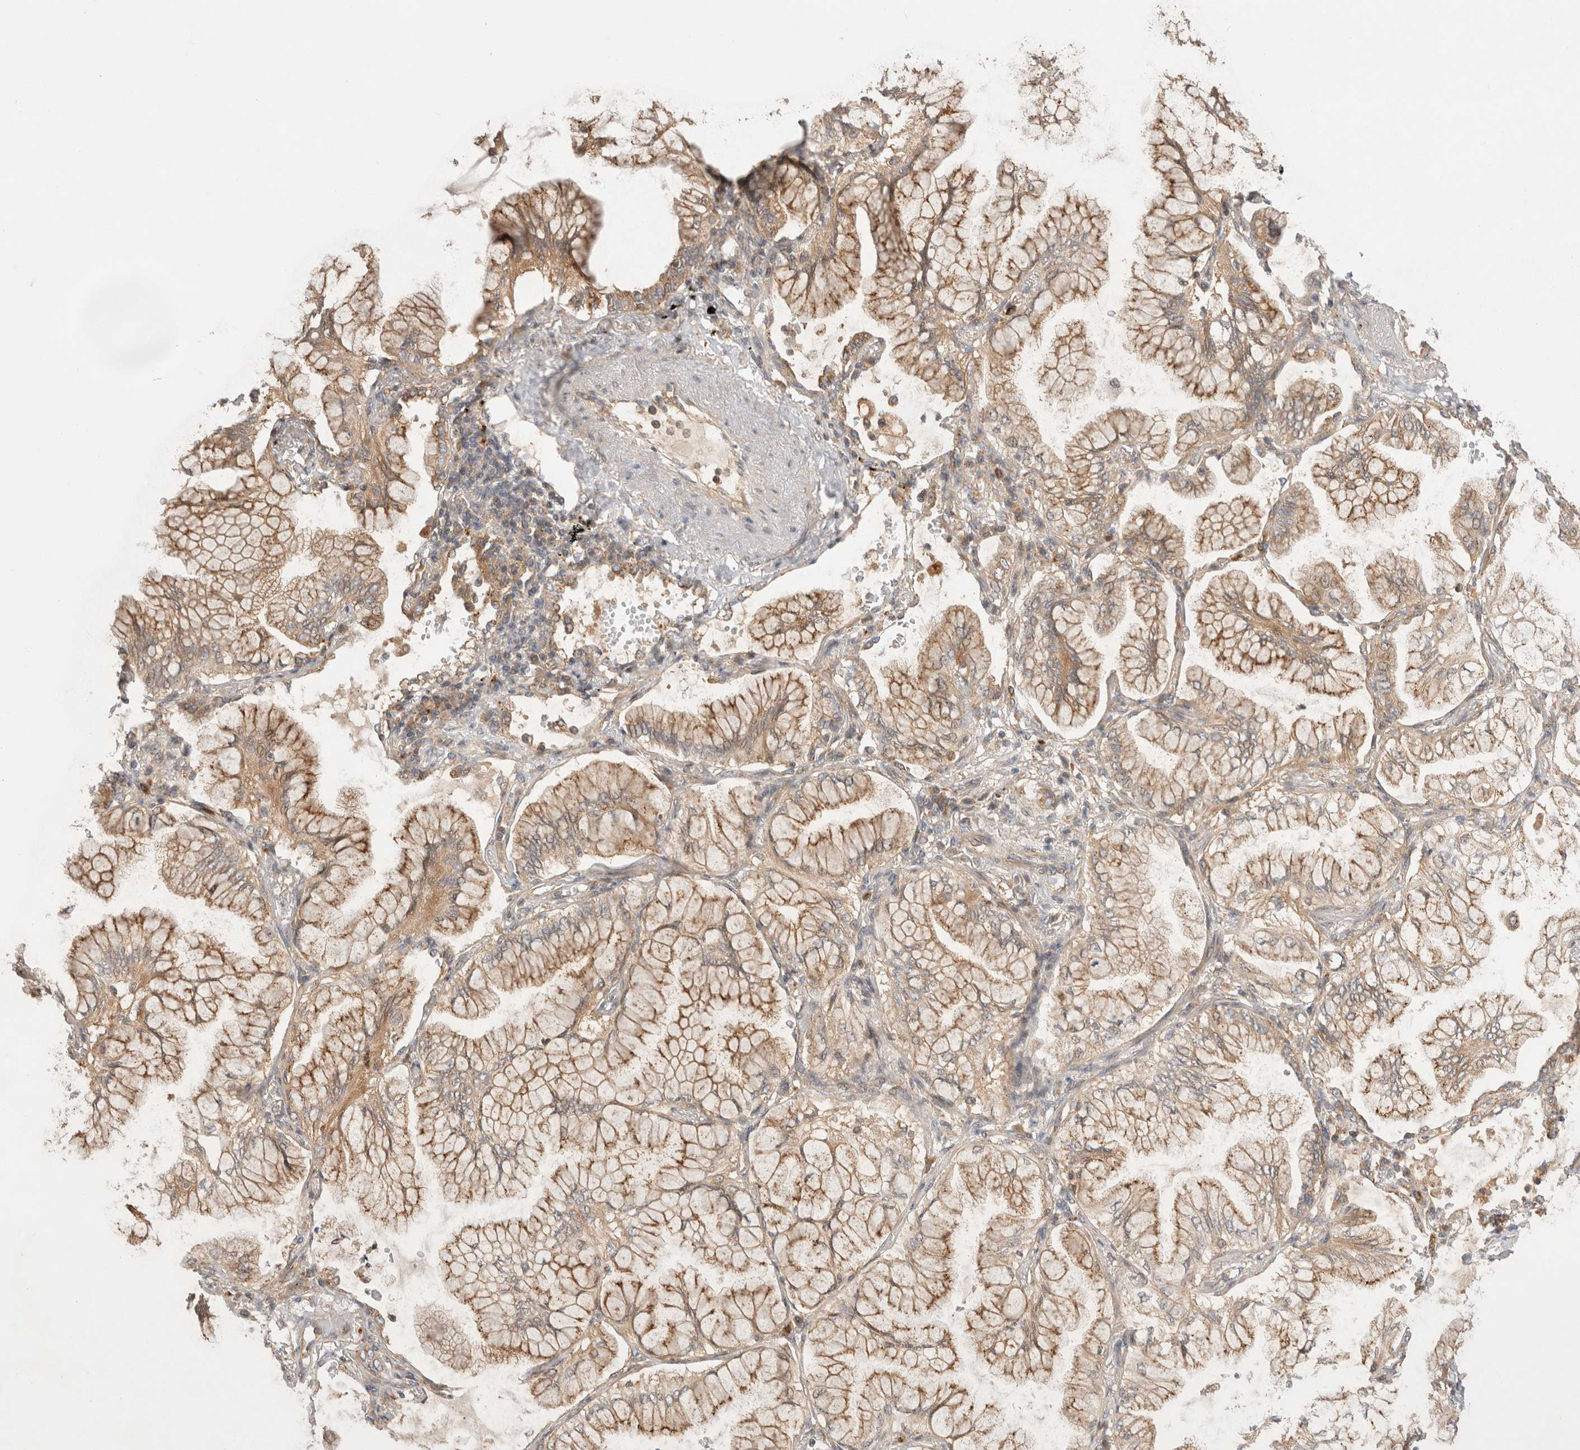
{"staining": {"intensity": "moderate", "quantity": ">75%", "location": "cytoplasmic/membranous"}, "tissue": "lung cancer", "cell_type": "Tumor cells", "image_type": "cancer", "snomed": [{"axis": "morphology", "description": "Adenocarcinoma, NOS"}, {"axis": "topography", "description": "Lung"}], "caption": "Immunohistochemistry (IHC) of human lung adenocarcinoma reveals medium levels of moderate cytoplasmic/membranous positivity in about >75% of tumor cells.", "gene": "VPS28", "patient": {"sex": "female", "age": 70}}